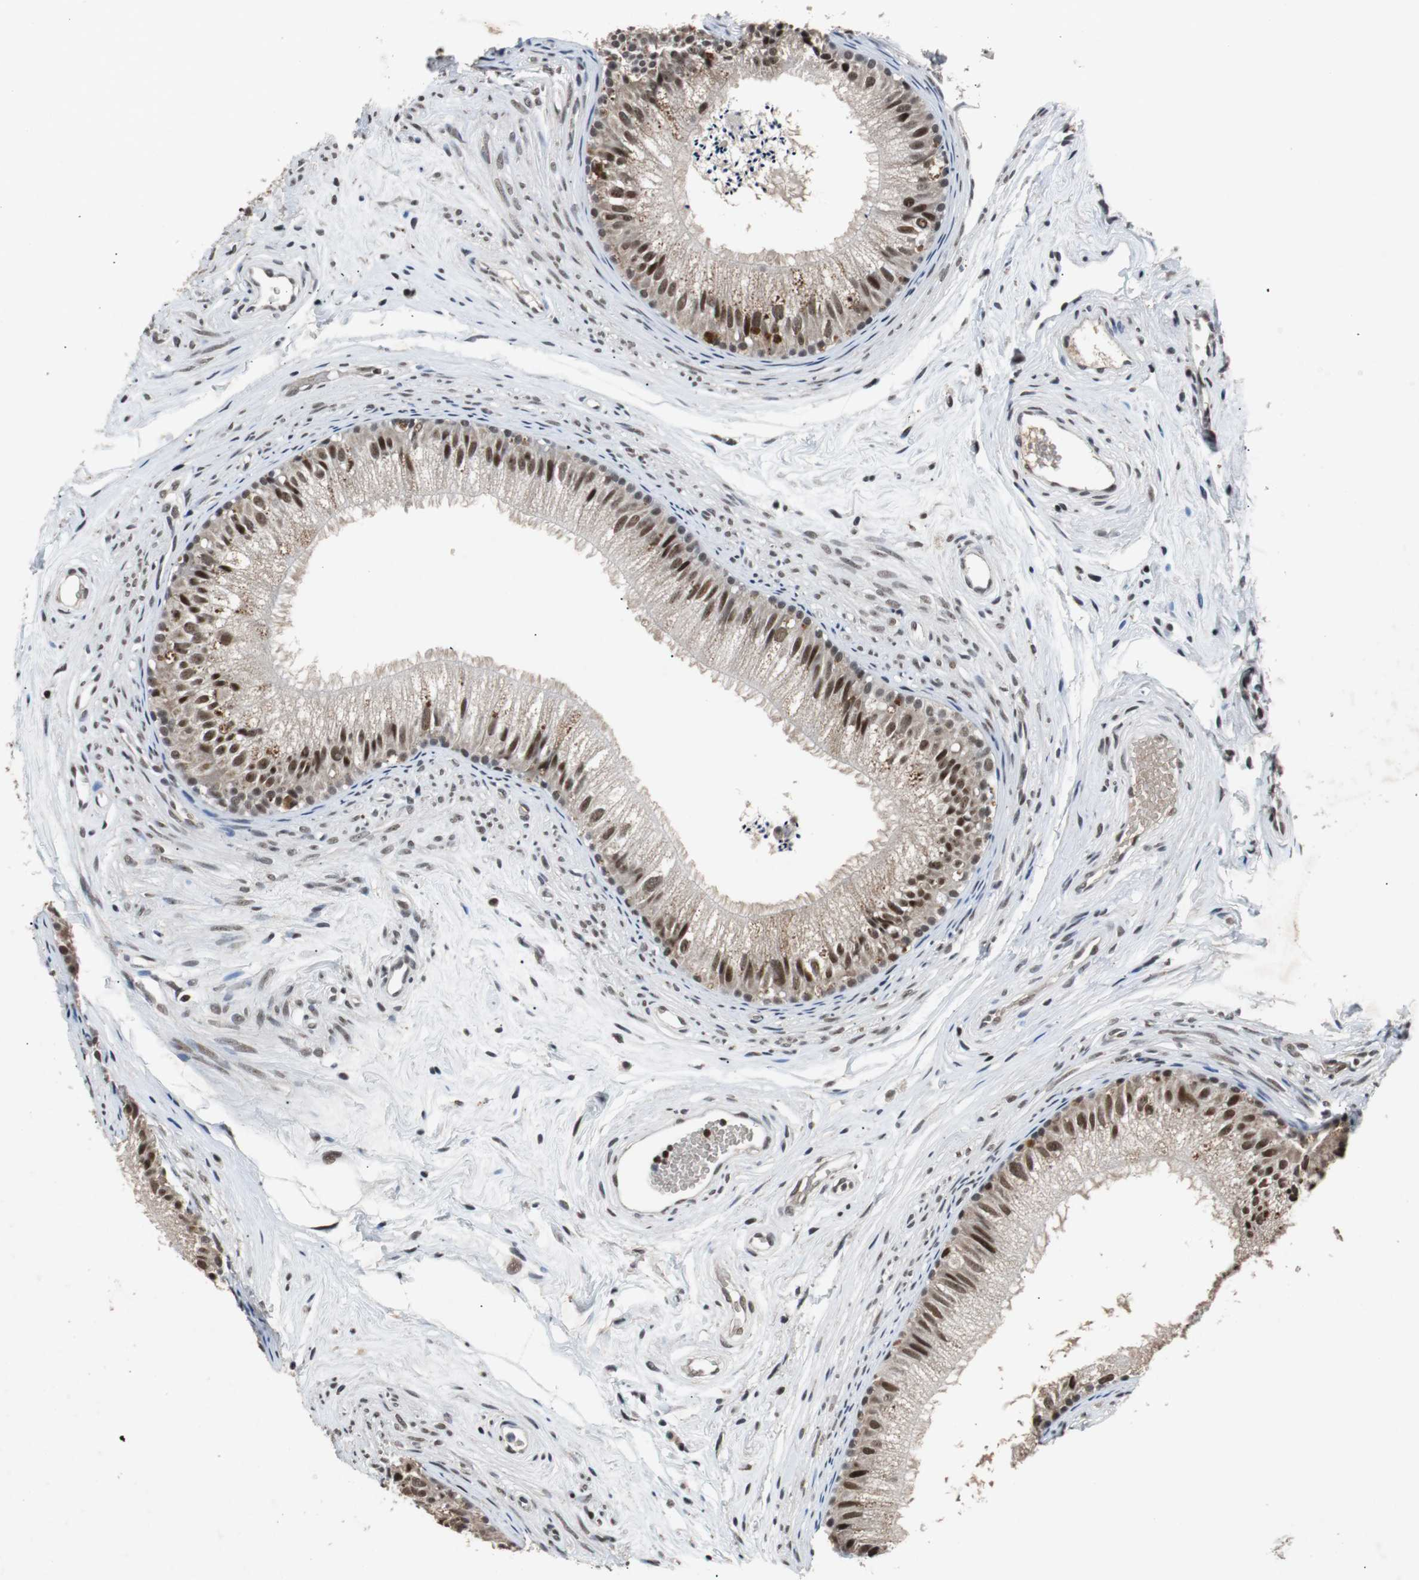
{"staining": {"intensity": "strong", "quantity": ">75%", "location": "cytoplasmic/membranous"}, "tissue": "epididymis", "cell_type": "Glandular cells", "image_type": "normal", "snomed": [{"axis": "morphology", "description": "Normal tissue, NOS"}, {"axis": "topography", "description": "Epididymis"}], "caption": "Immunohistochemistry (IHC) photomicrograph of unremarkable epididymis: epididymis stained using IHC reveals high levels of strong protein expression localized specifically in the cytoplasmic/membranous of glandular cells, appearing as a cytoplasmic/membranous brown color.", "gene": "USP28", "patient": {"sex": "male", "age": 56}}